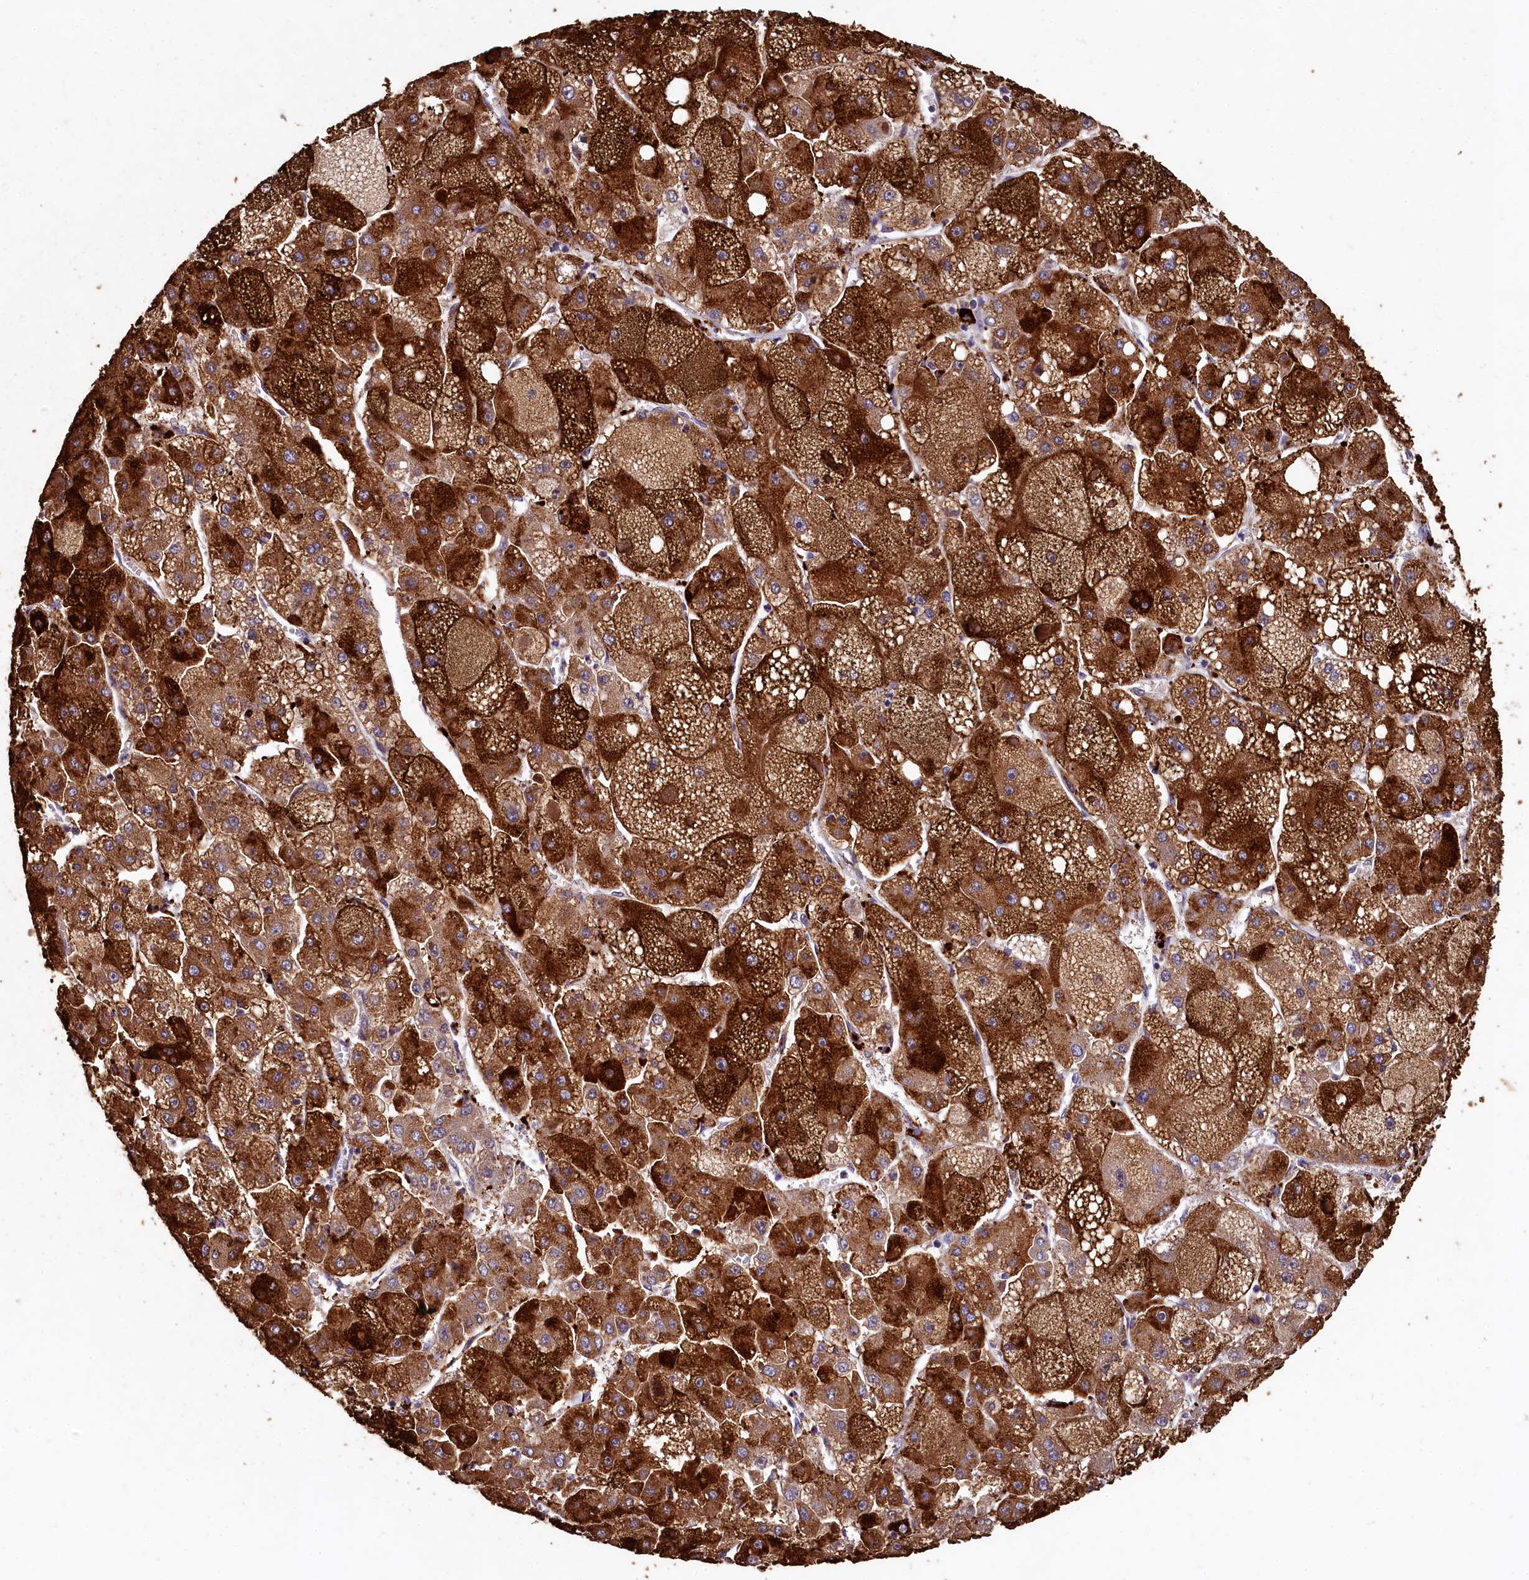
{"staining": {"intensity": "strong", "quantity": ">75%", "location": "cytoplasmic/membranous"}, "tissue": "liver cancer", "cell_type": "Tumor cells", "image_type": "cancer", "snomed": [{"axis": "morphology", "description": "Carcinoma, Hepatocellular, NOS"}, {"axis": "topography", "description": "Liver"}], "caption": "This histopathology image reveals immunohistochemistry (IHC) staining of human liver hepatocellular carcinoma, with high strong cytoplasmic/membranous staining in about >75% of tumor cells.", "gene": "LSM4", "patient": {"sex": "female", "age": 73}}